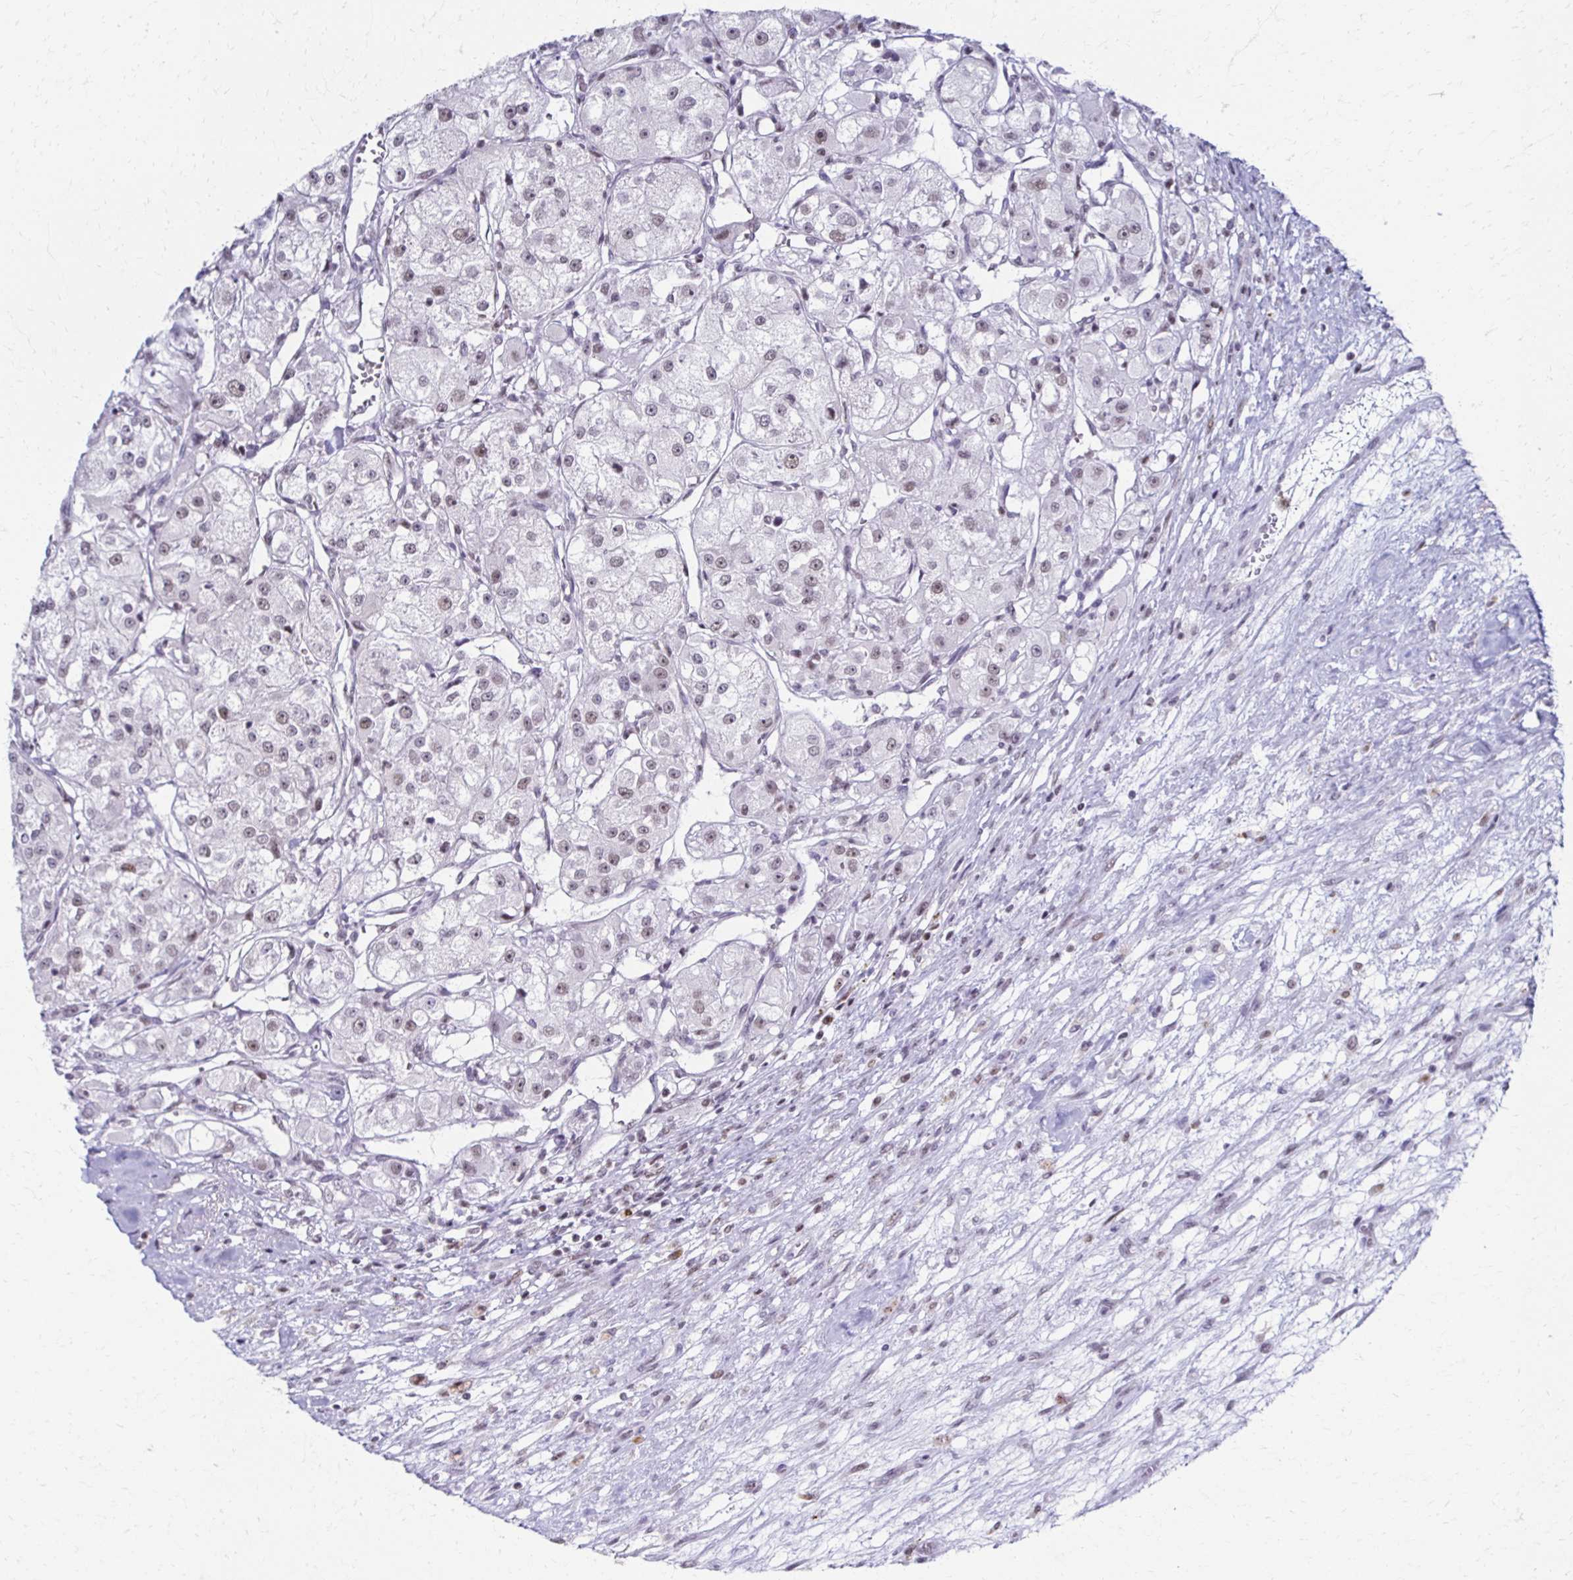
{"staining": {"intensity": "weak", "quantity": "<25%", "location": "nuclear"}, "tissue": "renal cancer", "cell_type": "Tumor cells", "image_type": "cancer", "snomed": [{"axis": "morphology", "description": "Adenocarcinoma, NOS"}, {"axis": "topography", "description": "Kidney"}], "caption": "Adenocarcinoma (renal) was stained to show a protein in brown. There is no significant positivity in tumor cells.", "gene": "IRF7", "patient": {"sex": "female", "age": 63}}